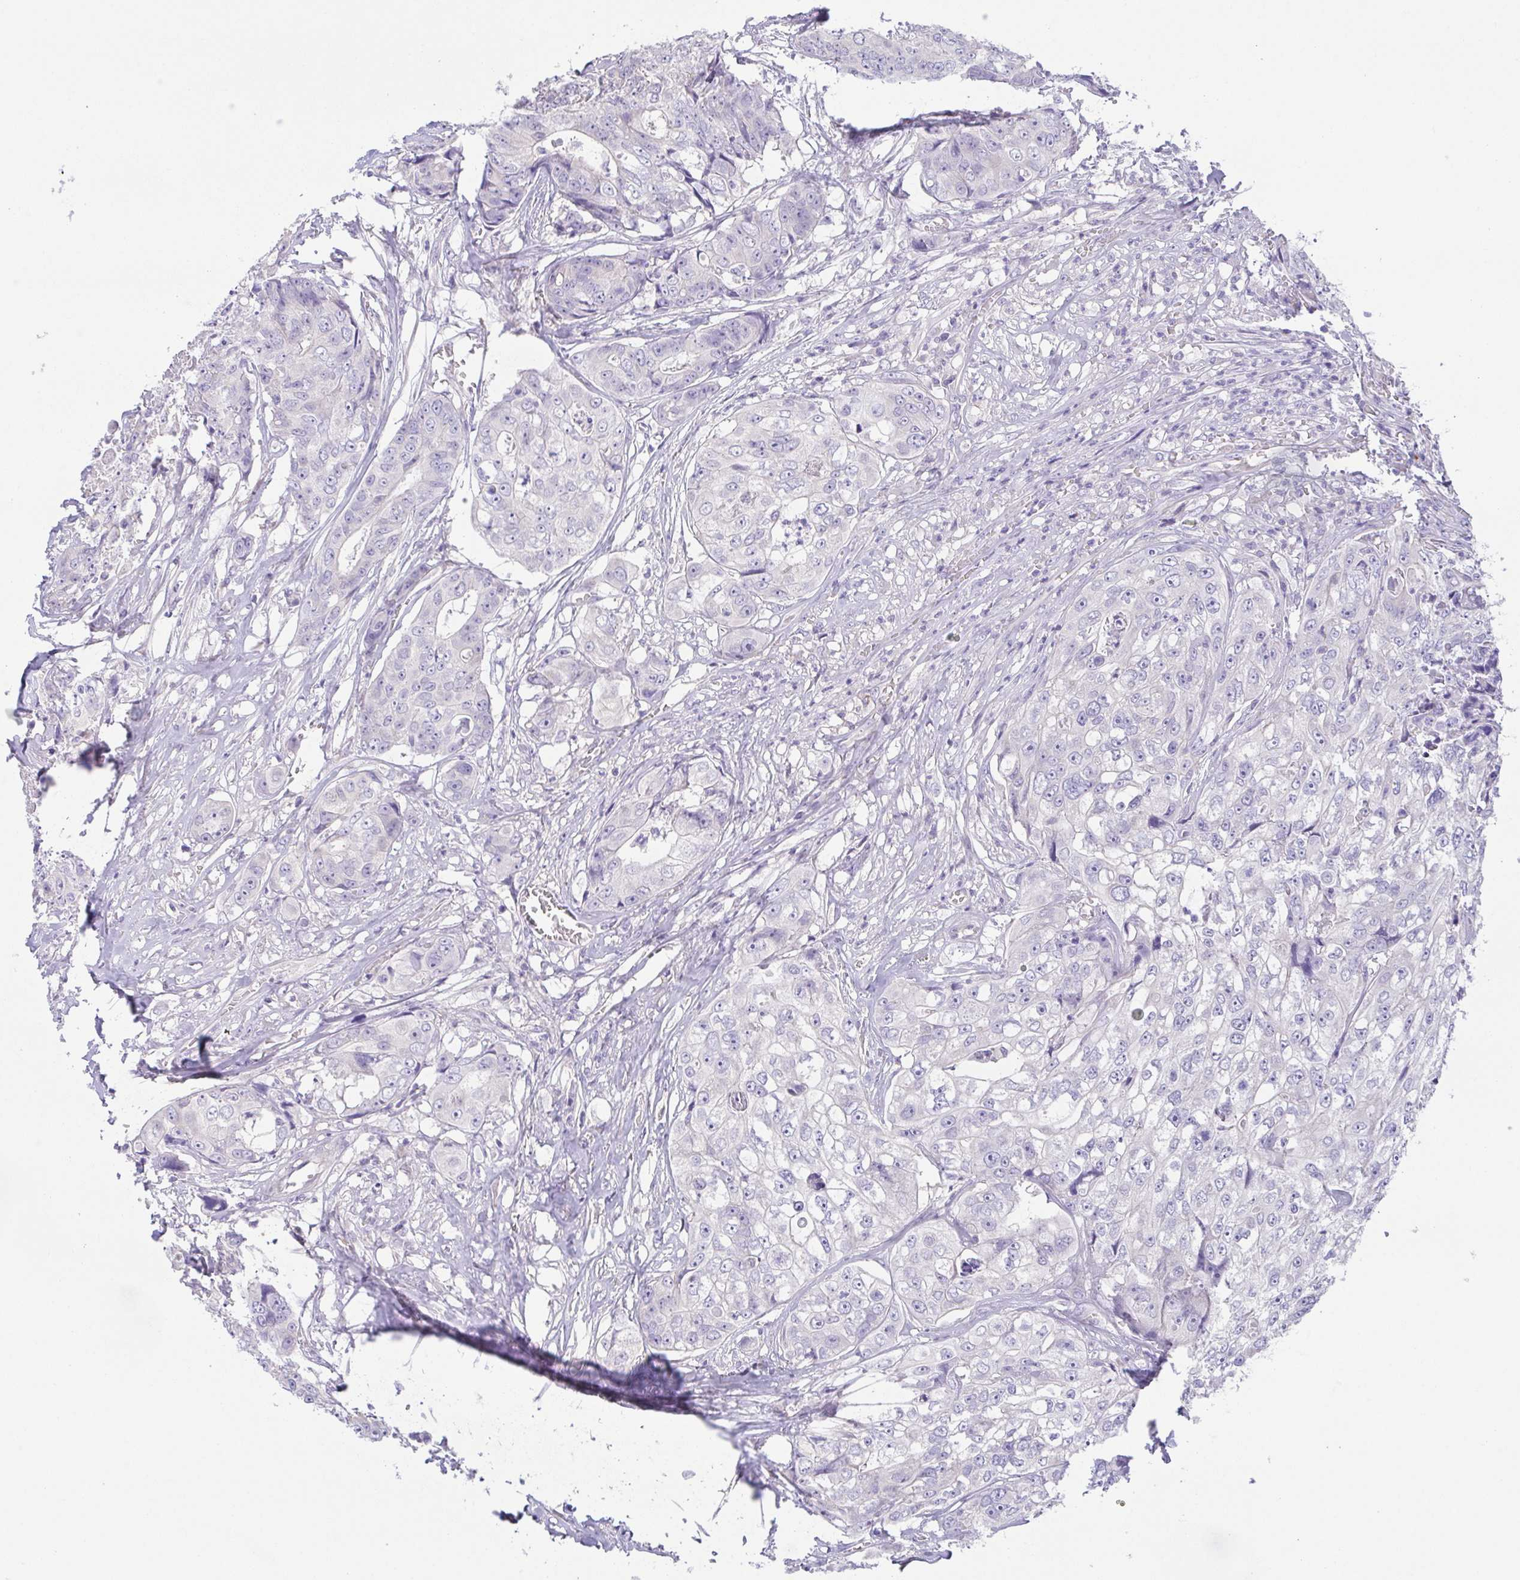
{"staining": {"intensity": "negative", "quantity": "none", "location": "none"}, "tissue": "colorectal cancer", "cell_type": "Tumor cells", "image_type": "cancer", "snomed": [{"axis": "morphology", "description": "Adenocarcinoma, NOS"}, {"axis": "topography", "description": "Rectum"}], "caption": "DAB (3,3'-diaminobenzidine) immunohistochemical staining of colorectal cancer exhibits no significant staining in tumor cells.", "gene": "PKDREJ", "patient": {"sex": "female", "age": 62}}